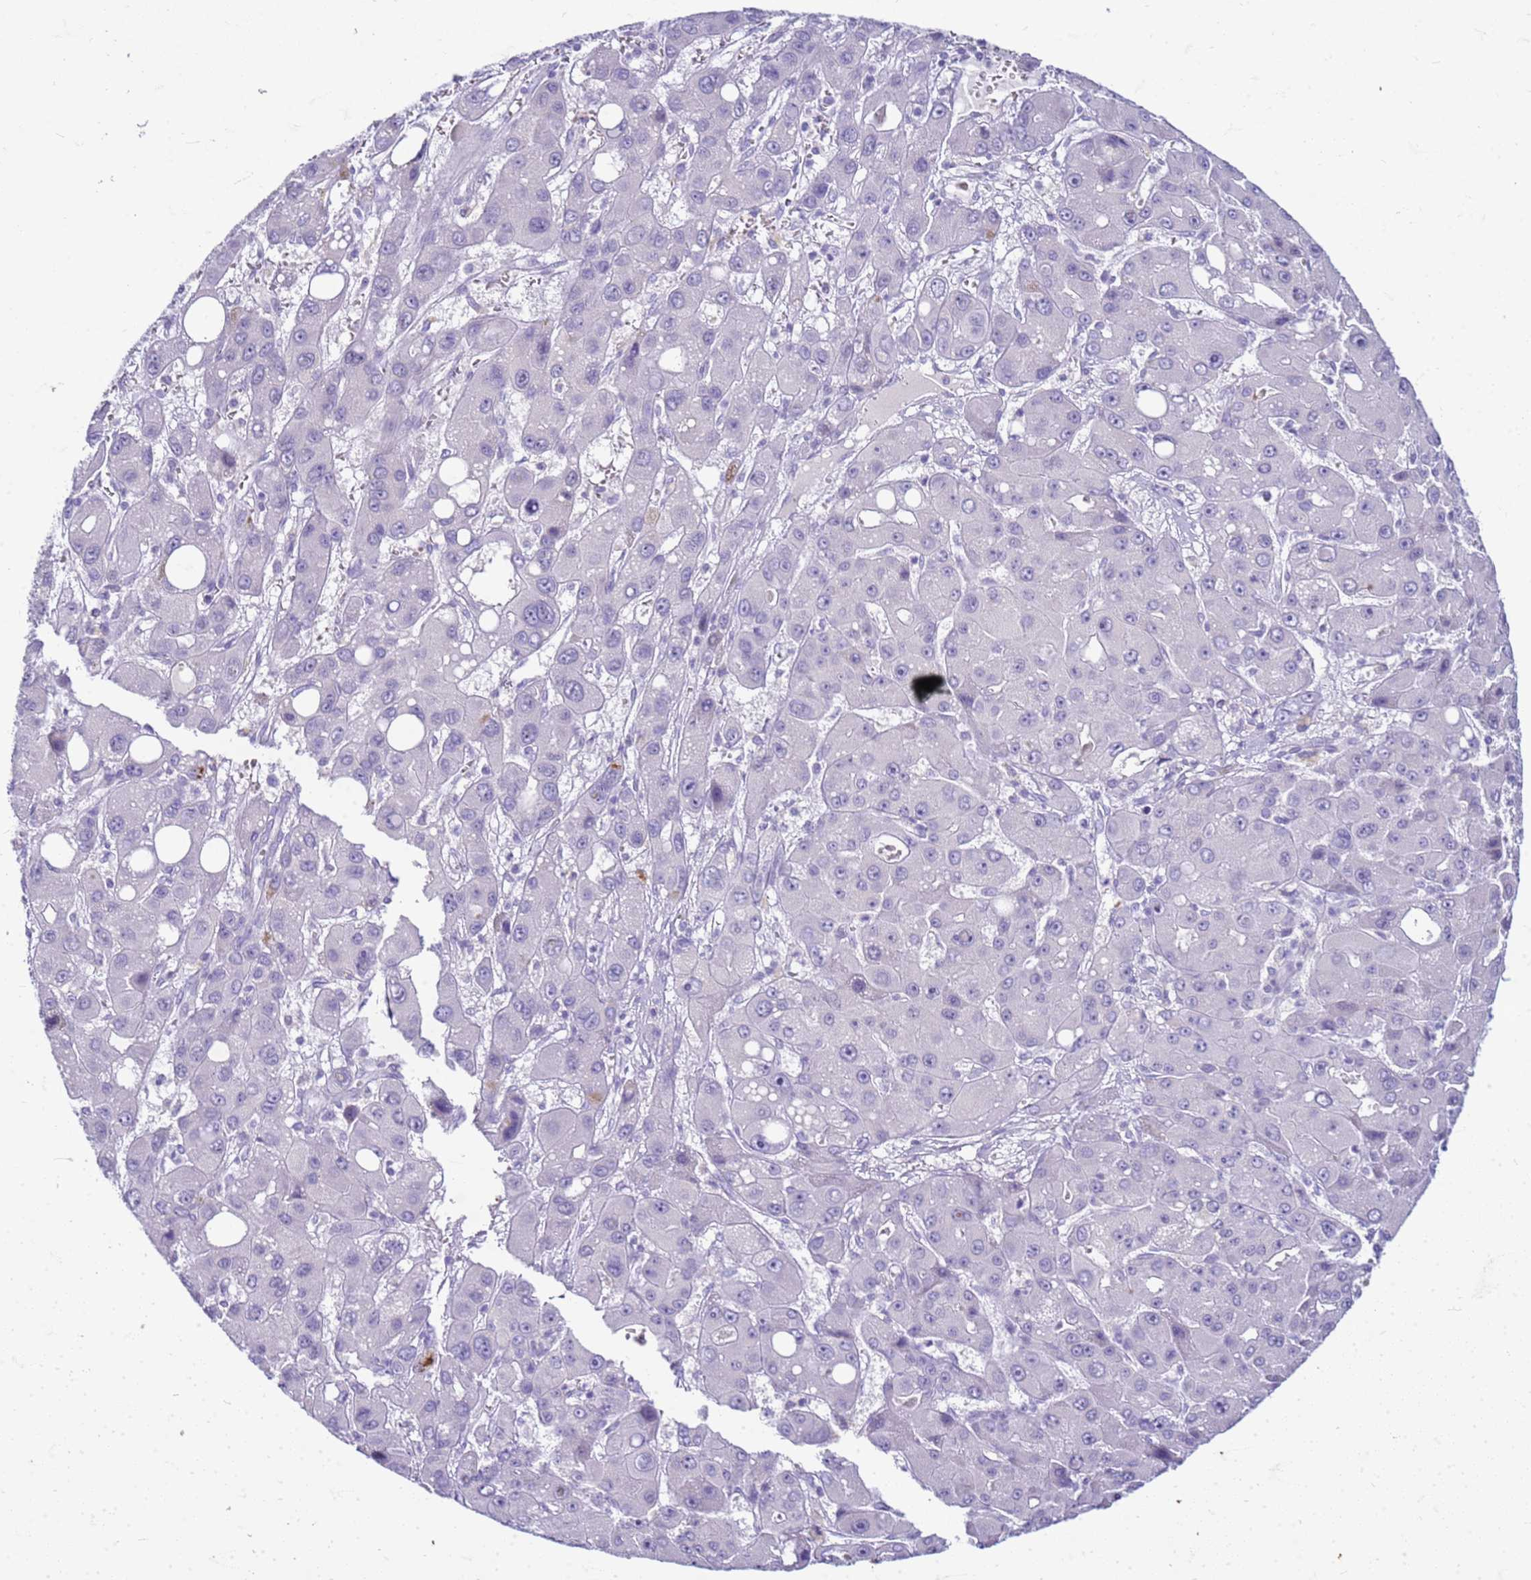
{"staining": {"intensity": "negative", "quantity": "none", "location": "none"}, "tissue": "liver cancer", "cell_type": "Tumor cells", "image_type": "cancer", "snomed": [{"axis": "morphology", "description": "Carcinoma, Hepatocellular, NOS"}, {"axis": "topography", "description": "Liver"}], "caption": "This is an immunohistochemistry image of liver cancer. There is no staining in tumor cells.", "gene": "CFAP100", "patient": {"sex": "male", "age": 55}}